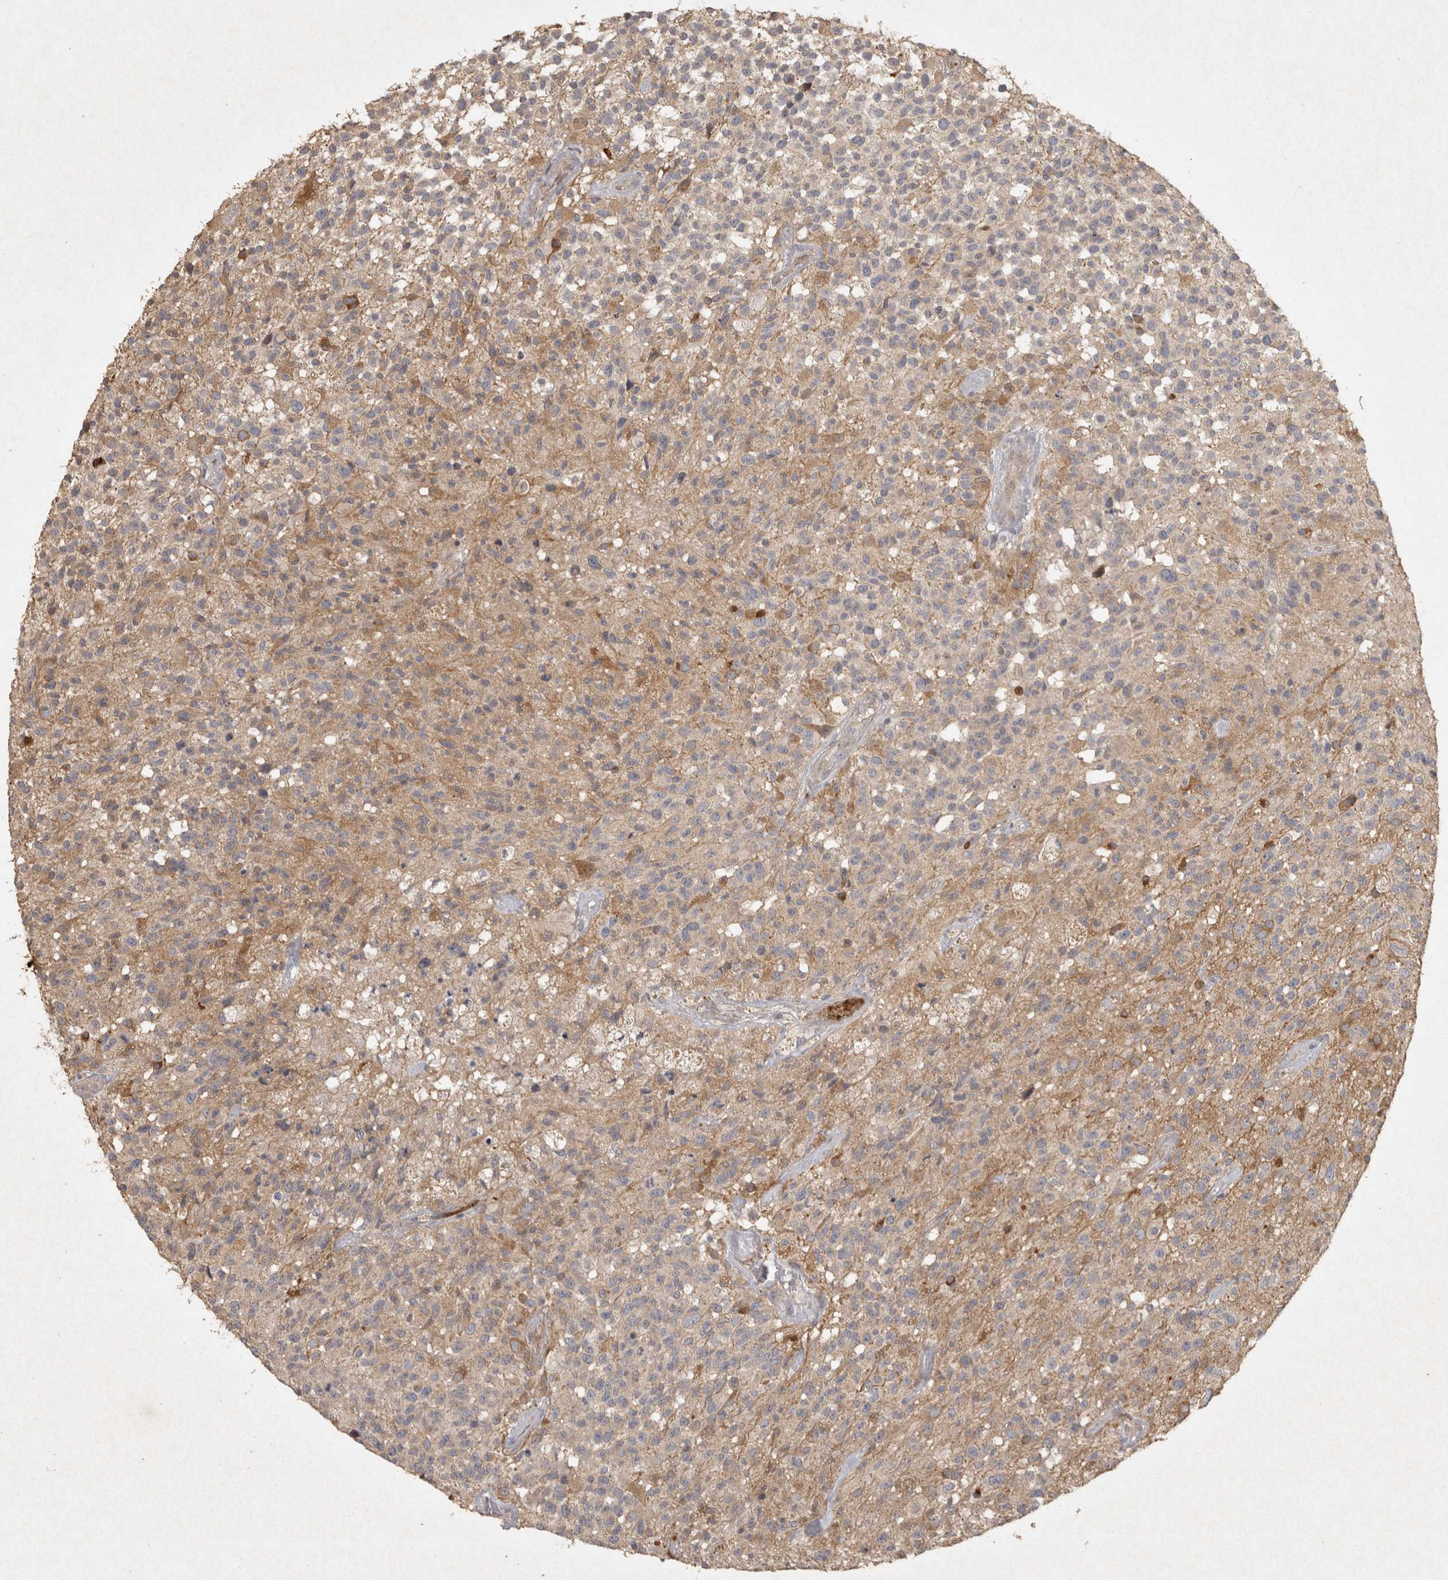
{"staining": {"intensity": "weak", "quantity": "25%-75%", "location": "cytoplasmic/membranous"}, "tissue": "glioma", "cell_type": "Tumor cells", "image_type": "cancer", "snomed": [{"axis": "morphology", "description": "Glioma, malignant, High grade"}, {"axis": "morphology", "description": "Glioblastoma, NOS"}, {"axis": "topography", "description": "Brain"}], "caption": "The photomicrograph reveals a brown stain indicating the presence of a protein in the cytoplasmic/membranous of tumor cells in malignant glioma (high-grade).", "gene": "OSTN", "patient": {"sex": "male", "age": 60}}